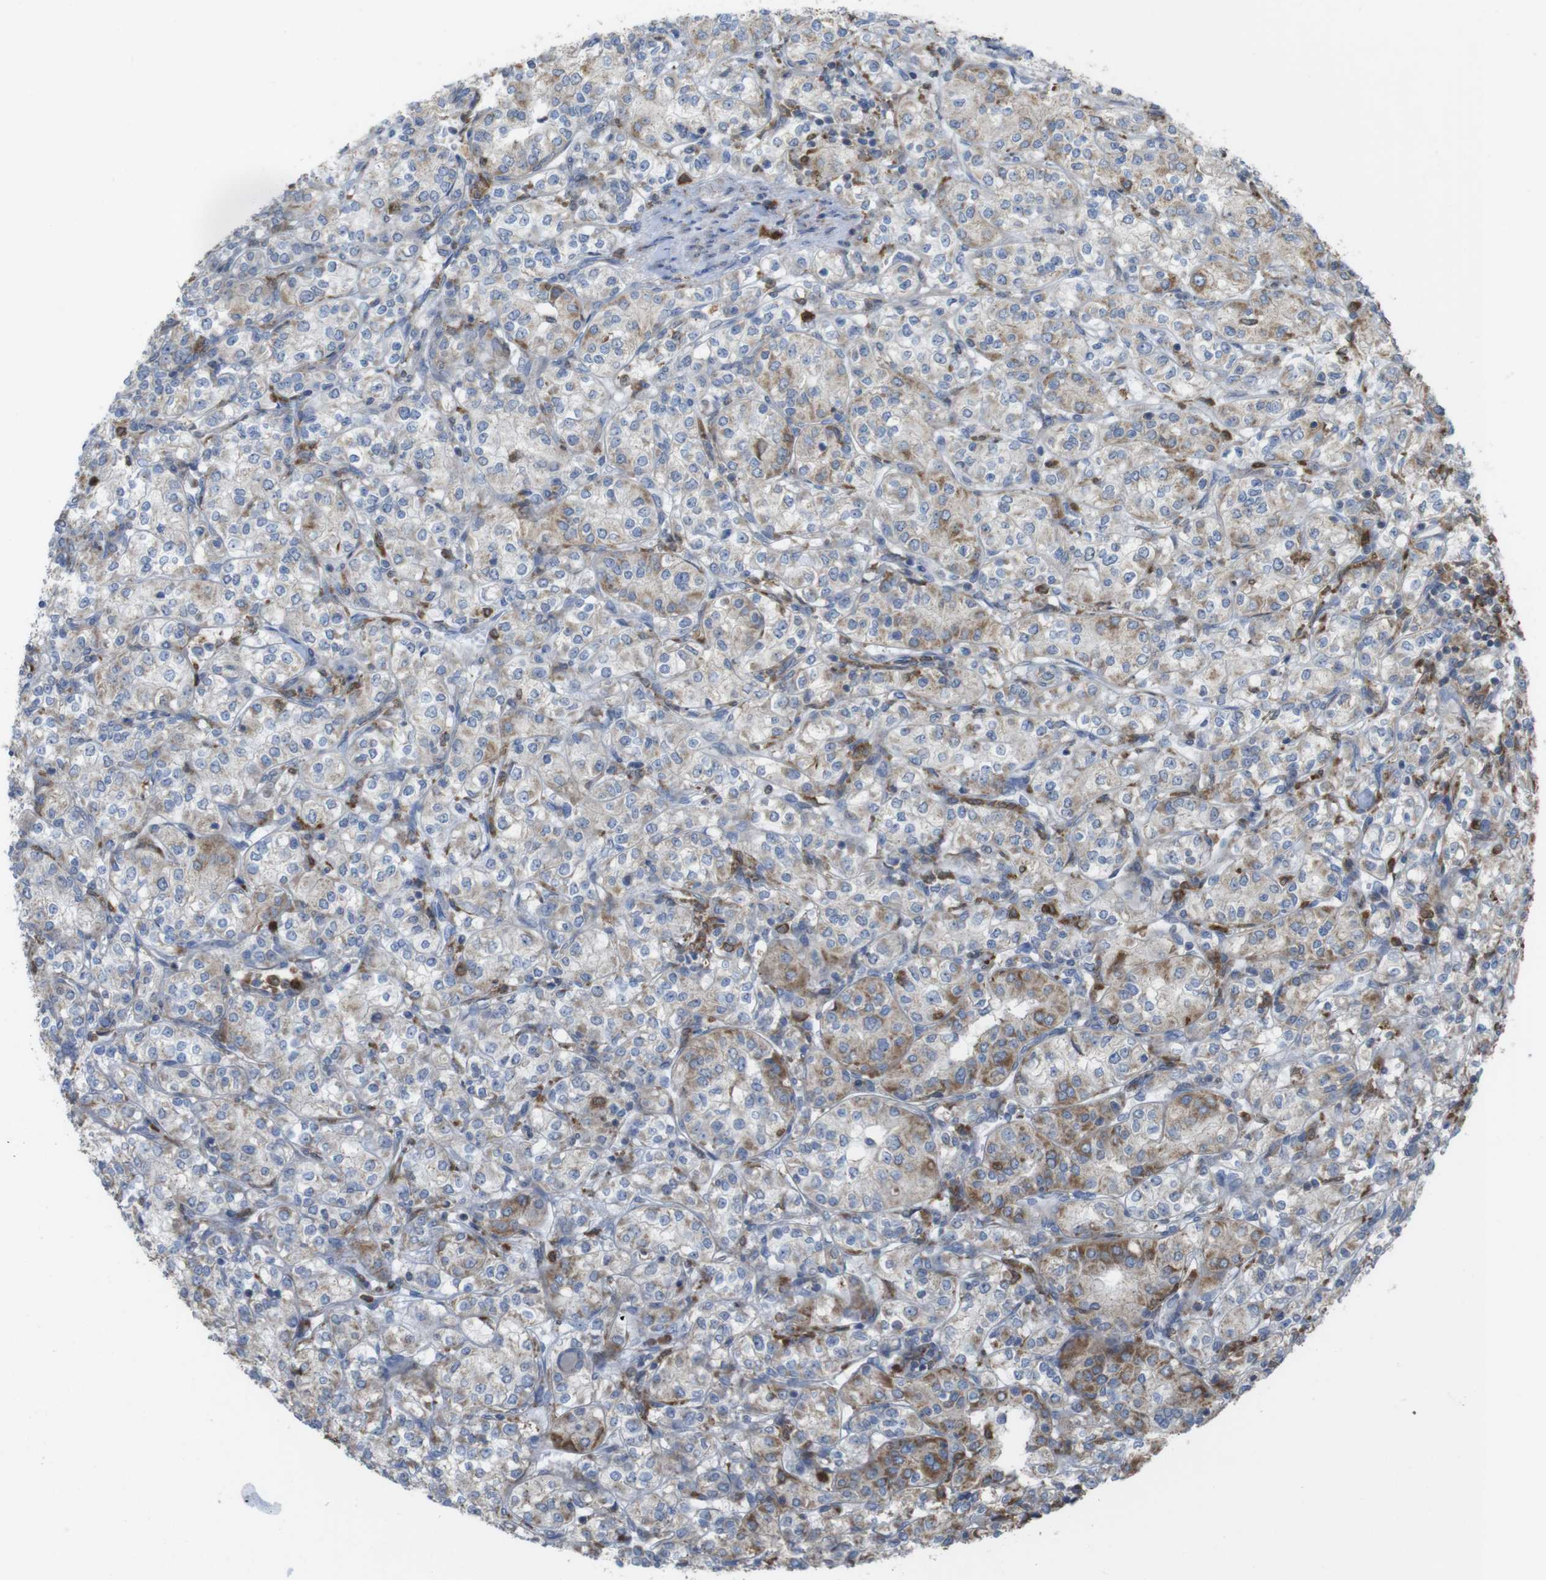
{"staining": {"intensity": "moderate", "quantity": "<25%", "location": "cytoplasmic/membranous"}, "tissue": "renal cancer", "cell_type": "Tumor cells", "image_type": "cancer", "snomed": [{"axis": "morphology", "description": "Adenocarcinoma, NOS"}, {"axis": "topography", "description": "Kidney"}], "caption": "Immunohistochemical staining of renal adenocarcinoma demonstrates low levels of moderate cytoplasmic/membranous protein expression in approximately <25% of tumor cells. Immunohistochemistry (ihc) stains the protein in brown and the nuclei are stained blue.", "gene": "PRKCD", "patient": {"sex": "male", "age": 77}}